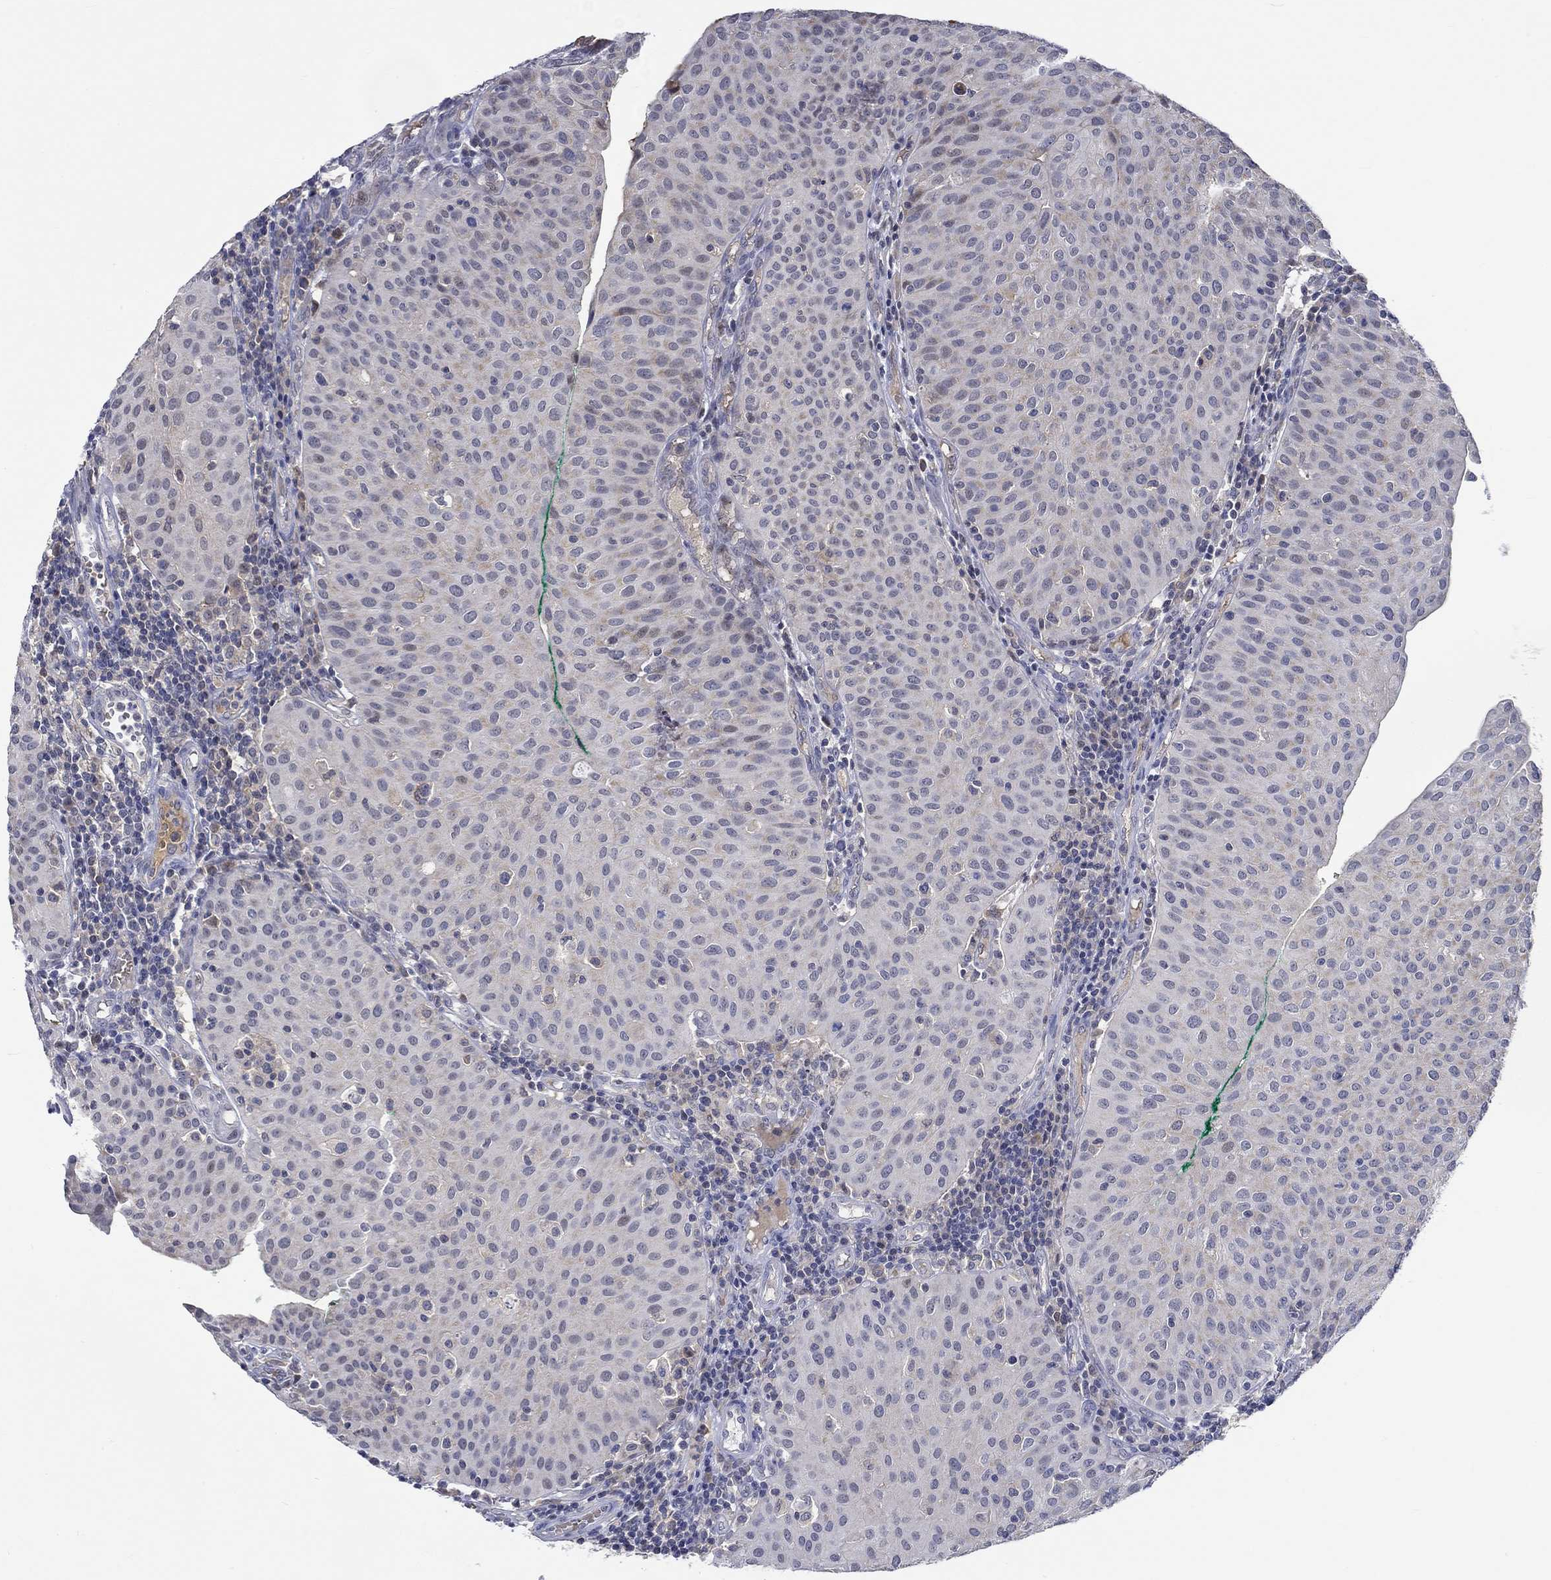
{"staining": {"intensity": "weak", "quantity": "25%-75%", "location": "cytoplasmic/membranous"}, "tissue": "urothelial cancer", "cell_type": "Tumor cells", "image_type": "cancer", "snomed": [{"axis": "morphology", "description": "Urothelial carcinoma, Low grade"}, {"axis": "topography", "description": "Urinary bladder"}], "caption": "Immunohistochemical staining of urothelial cancer reveals low levels of weak cytoplasmic/membranous staining in approximately 25%-75% of tumor cells.", "gene": "WASF1", "patient": {"sex": "male", "age": 54}}